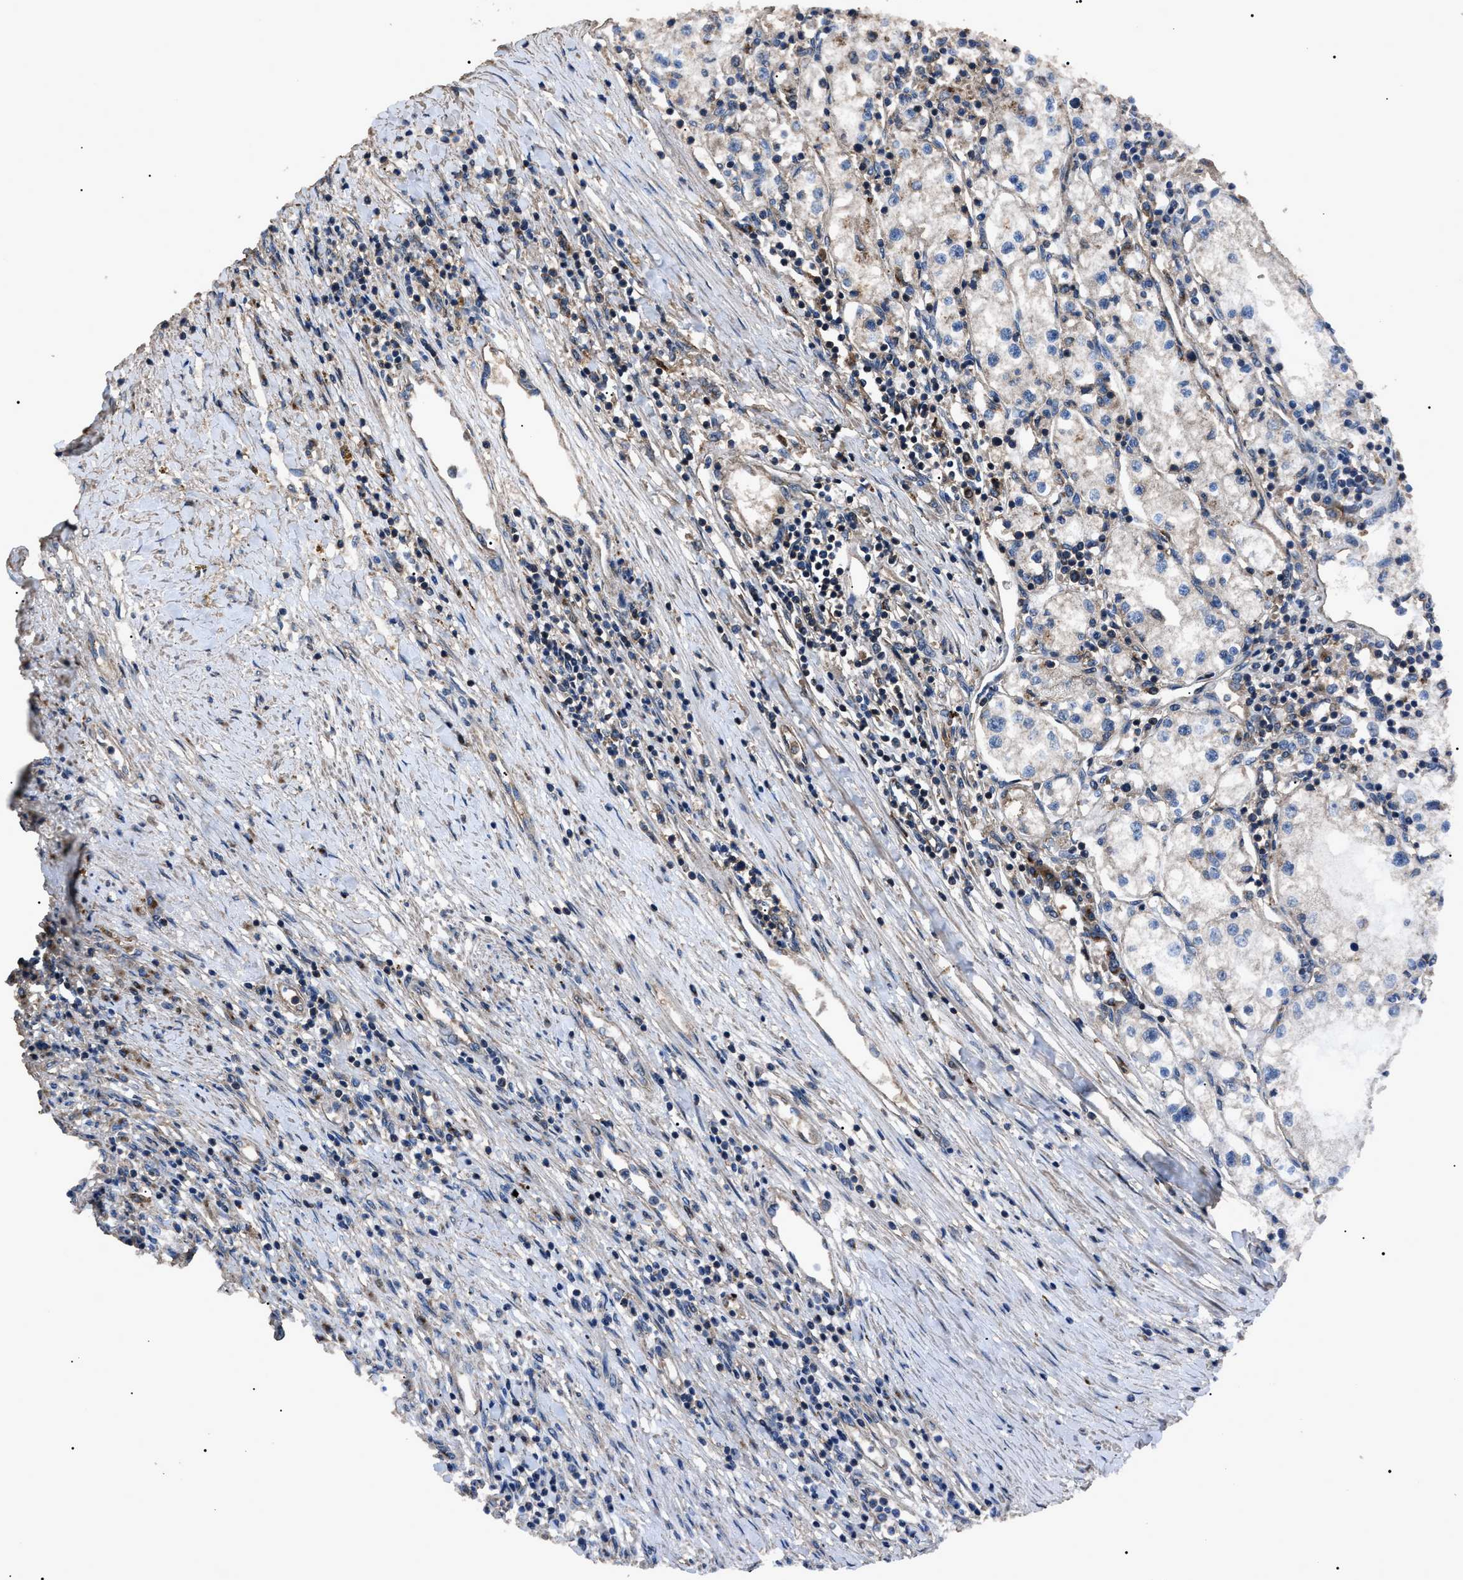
{"staining": {"intensity": "negative", "quantity": "none", "location": "none"}, "tissue": "renal cancer", "cell_type": "Tumor cells", "image_type": "cancer", "snomed": [{"axis": "morphology", "description": "Adenocarcinoma, NOS"}, {"axis": "topography", "description": "Kidney"}], "caption": "There is no significant positivity in tumor cells of renal cancer.", "gene": "RNF216", "patient": {"sex": "male", "age": 68}}